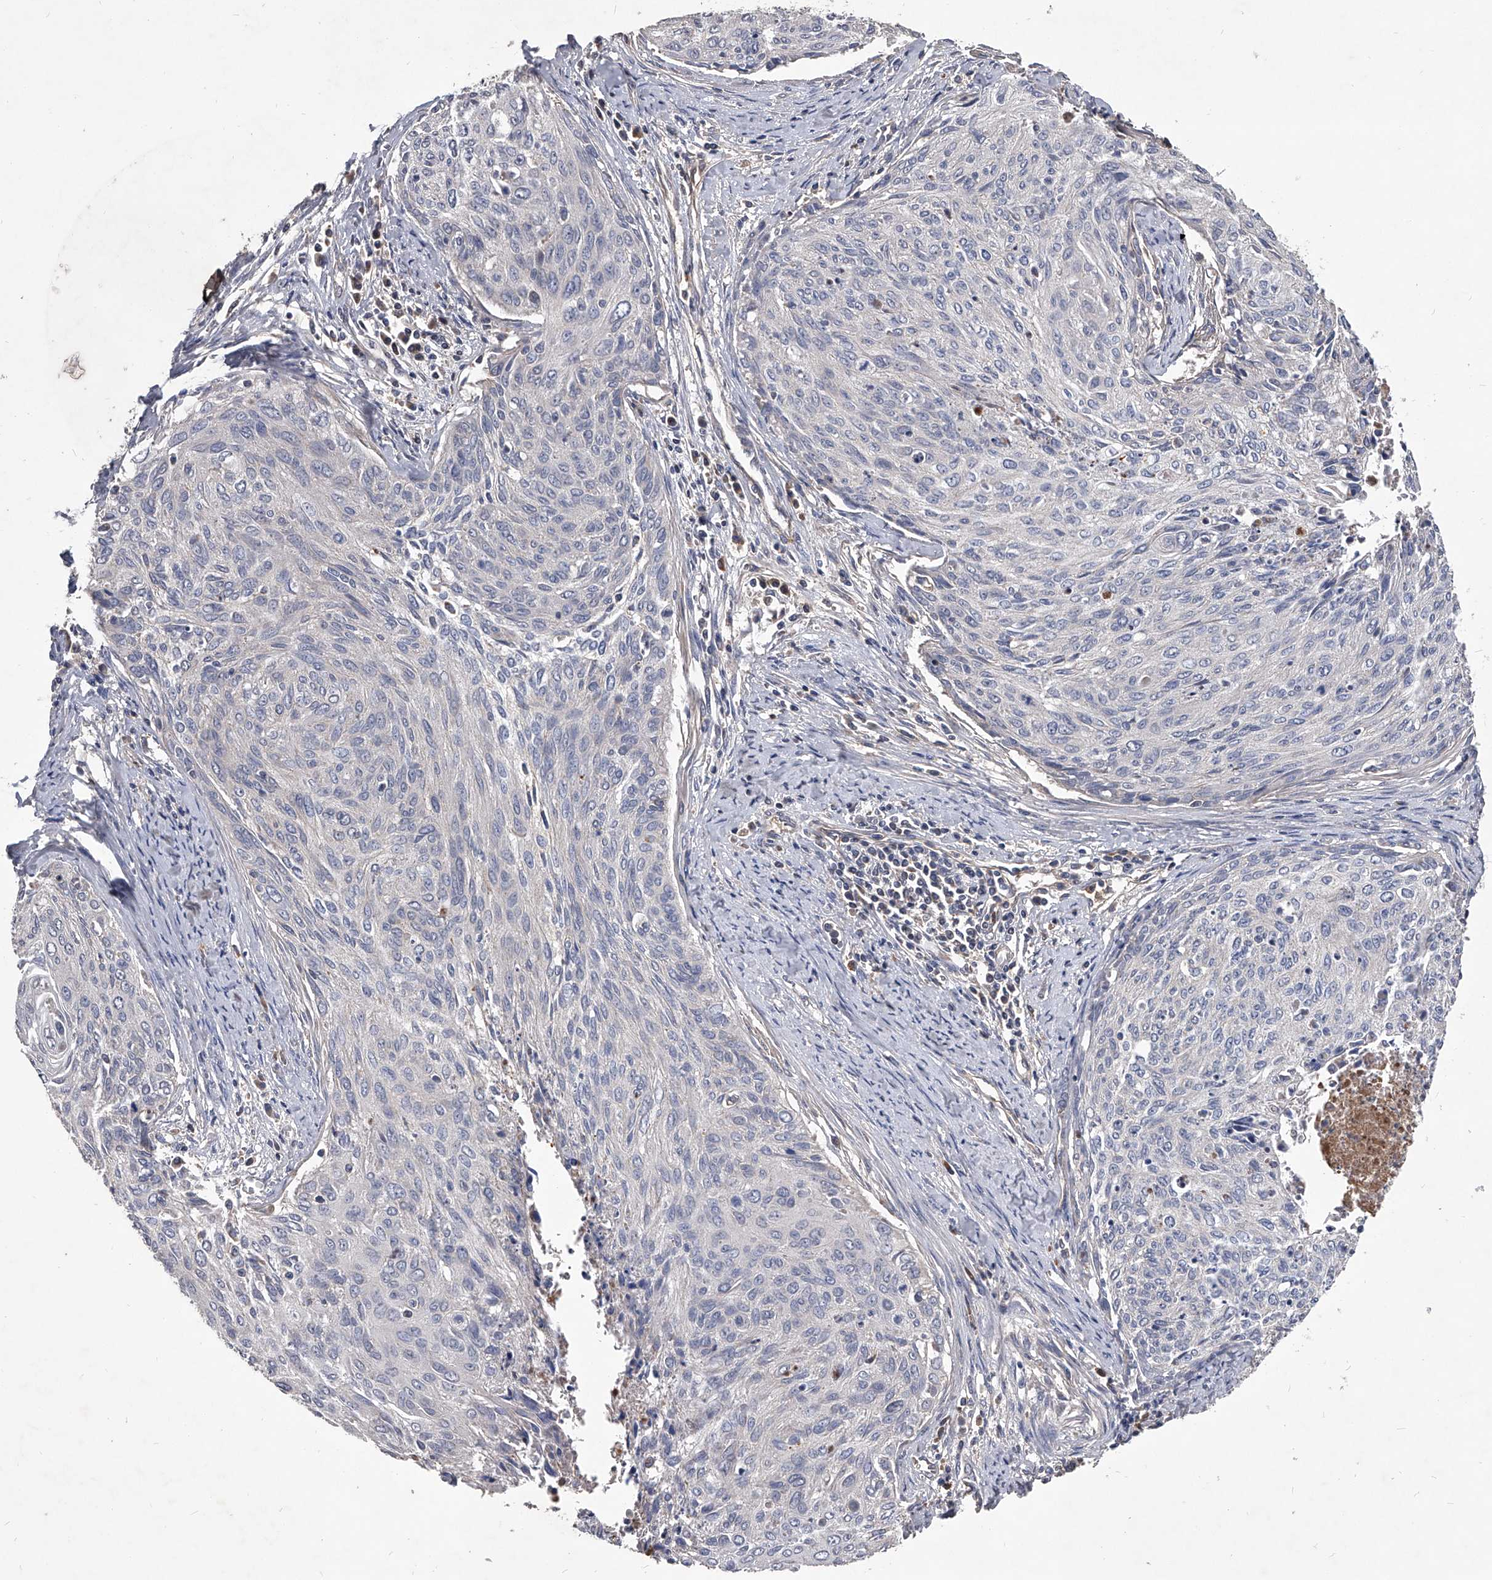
{"staining": {"intensity": "negative", "quantity": "none", "location": "none"}, "tissue": "cervical cancer", "cell_type": "Tumor cells", "image_type": "cancer", "snomed": [{"axis": "morphology", "description": "Squamous cell carcinoma, NOS"}, {"axis": "topography", "description": "Cervix"}], "caption": "Tumor cells are negative for brown protein staining in squamous cell carcinoma (cervical).", "gene": "NRP1", "patient": {"sex": "female", "age": 55}}